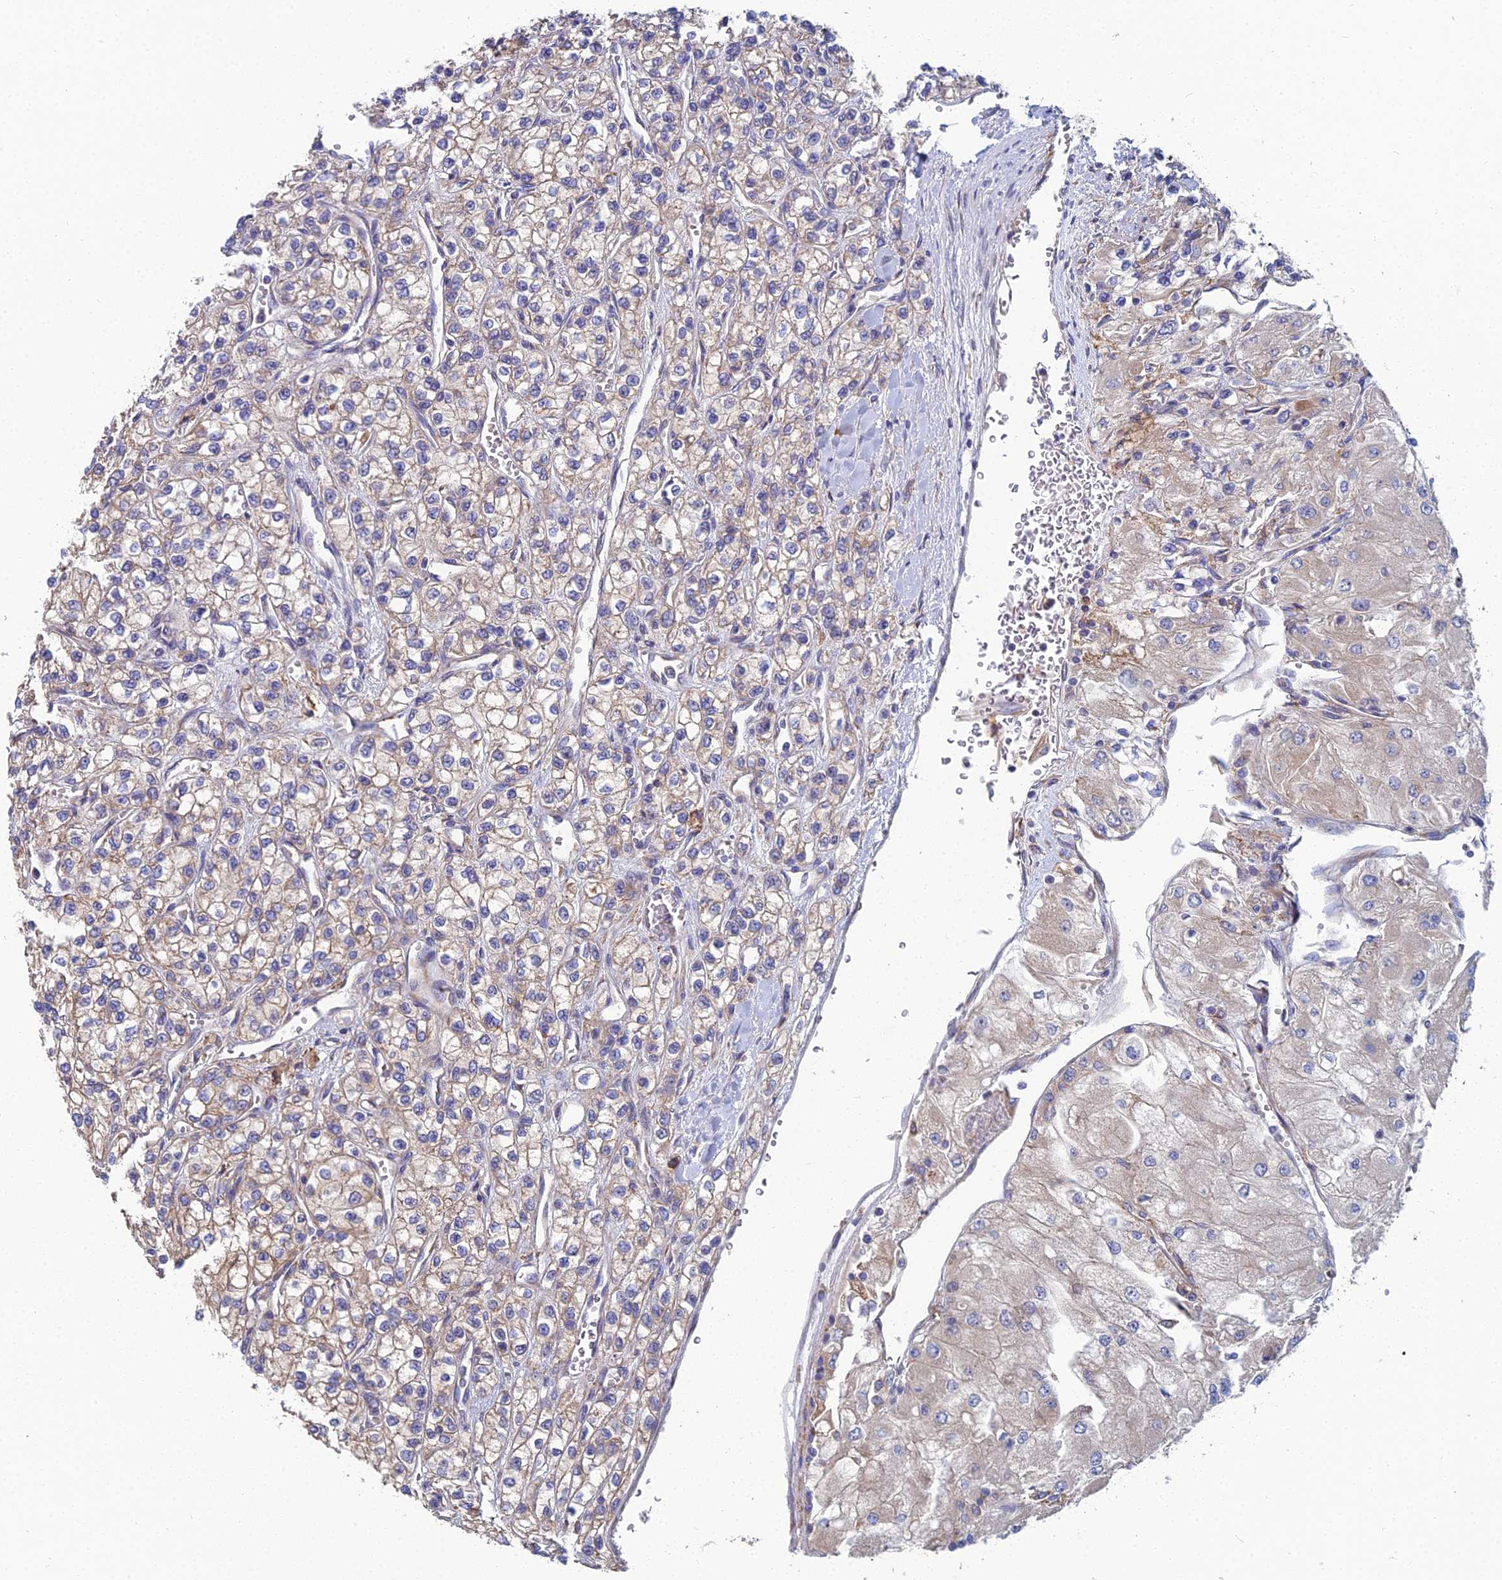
{"staining": {"intensity": "moderate", "quantity": "<25%", "location": "cytoplasmic/membranous"}, "tissue": "renal cancer", "cell_type": "Tumor cells", "image_type": "cancer", "snomed": [{"axis": "morphology", "description": "Adenocarcinoma, NOS"}, {"axis": "topography", "description": "Kidney"}], "caption": "IHC image of renal adenocarcinoma stained for a protein (brown), which reveals low levels of moderate cytoplasmic/membranous staining in about <25% of tumor cells.", "gene": "CLCN3", "patient": {"sex": "male", "age": 80}}